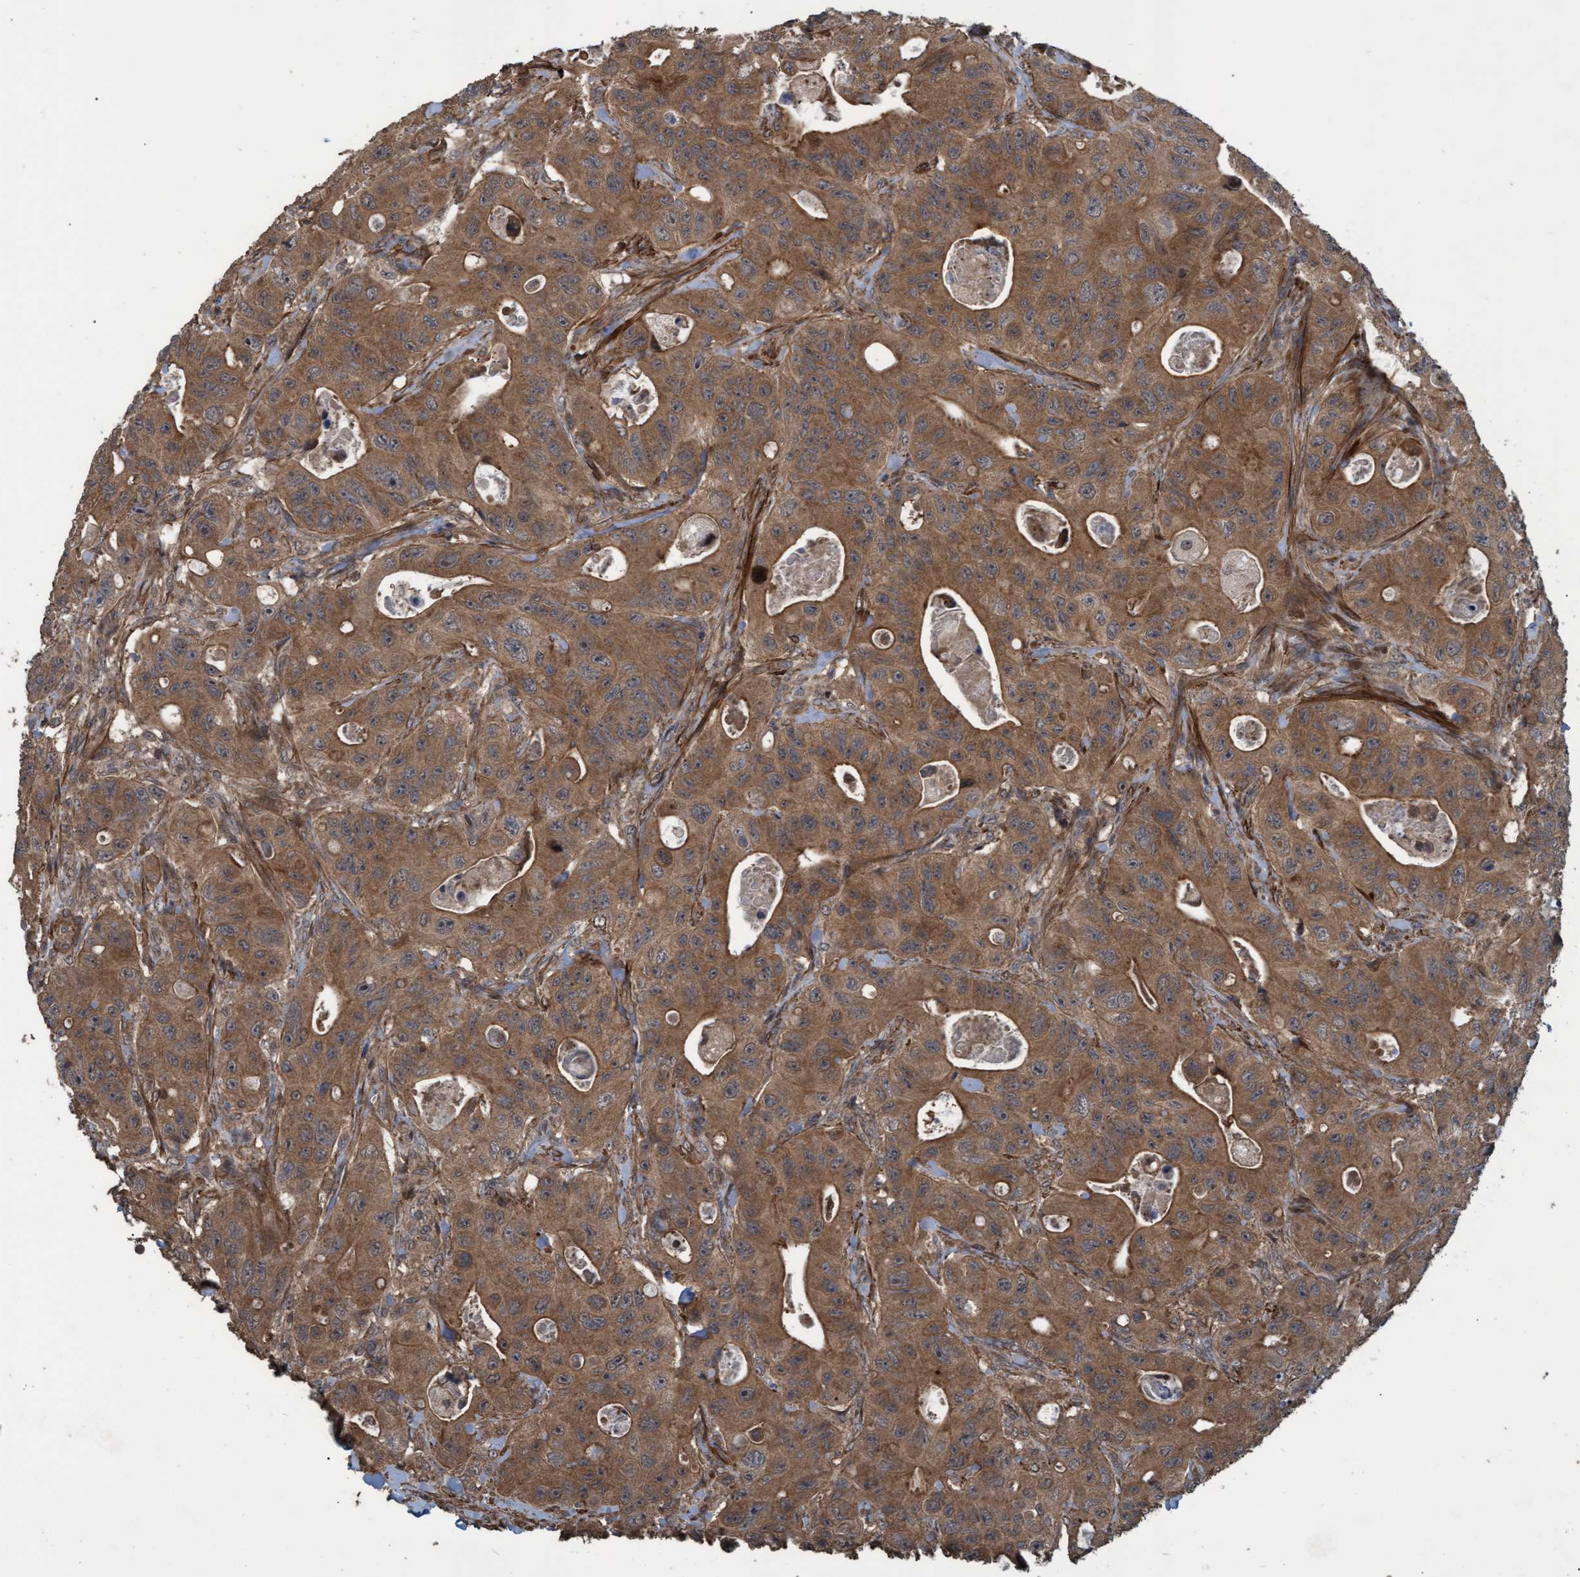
{"staining": {"intensity": "moderate", "quantity": ">75%", "location": "cytoplasmic/membranous"}, "tissue": "colorectal cancer", "cell_type": "Tumor cells", "image_type": "cancer", "snomed": [{"axis": "morphology", "description": "Adenocarcinoma, NOS"}, {"axis": "topography", "description": "Colon"}], "caption": "Colorectal cancer (adenocarcinoma) was stained to show a protein in brown. There is medium levels of moderate cytoplasmic/membranous expression in about >75% of tumor cells.", "gene": "GGT6", "patient": {"sex": "female", "age": 46}}